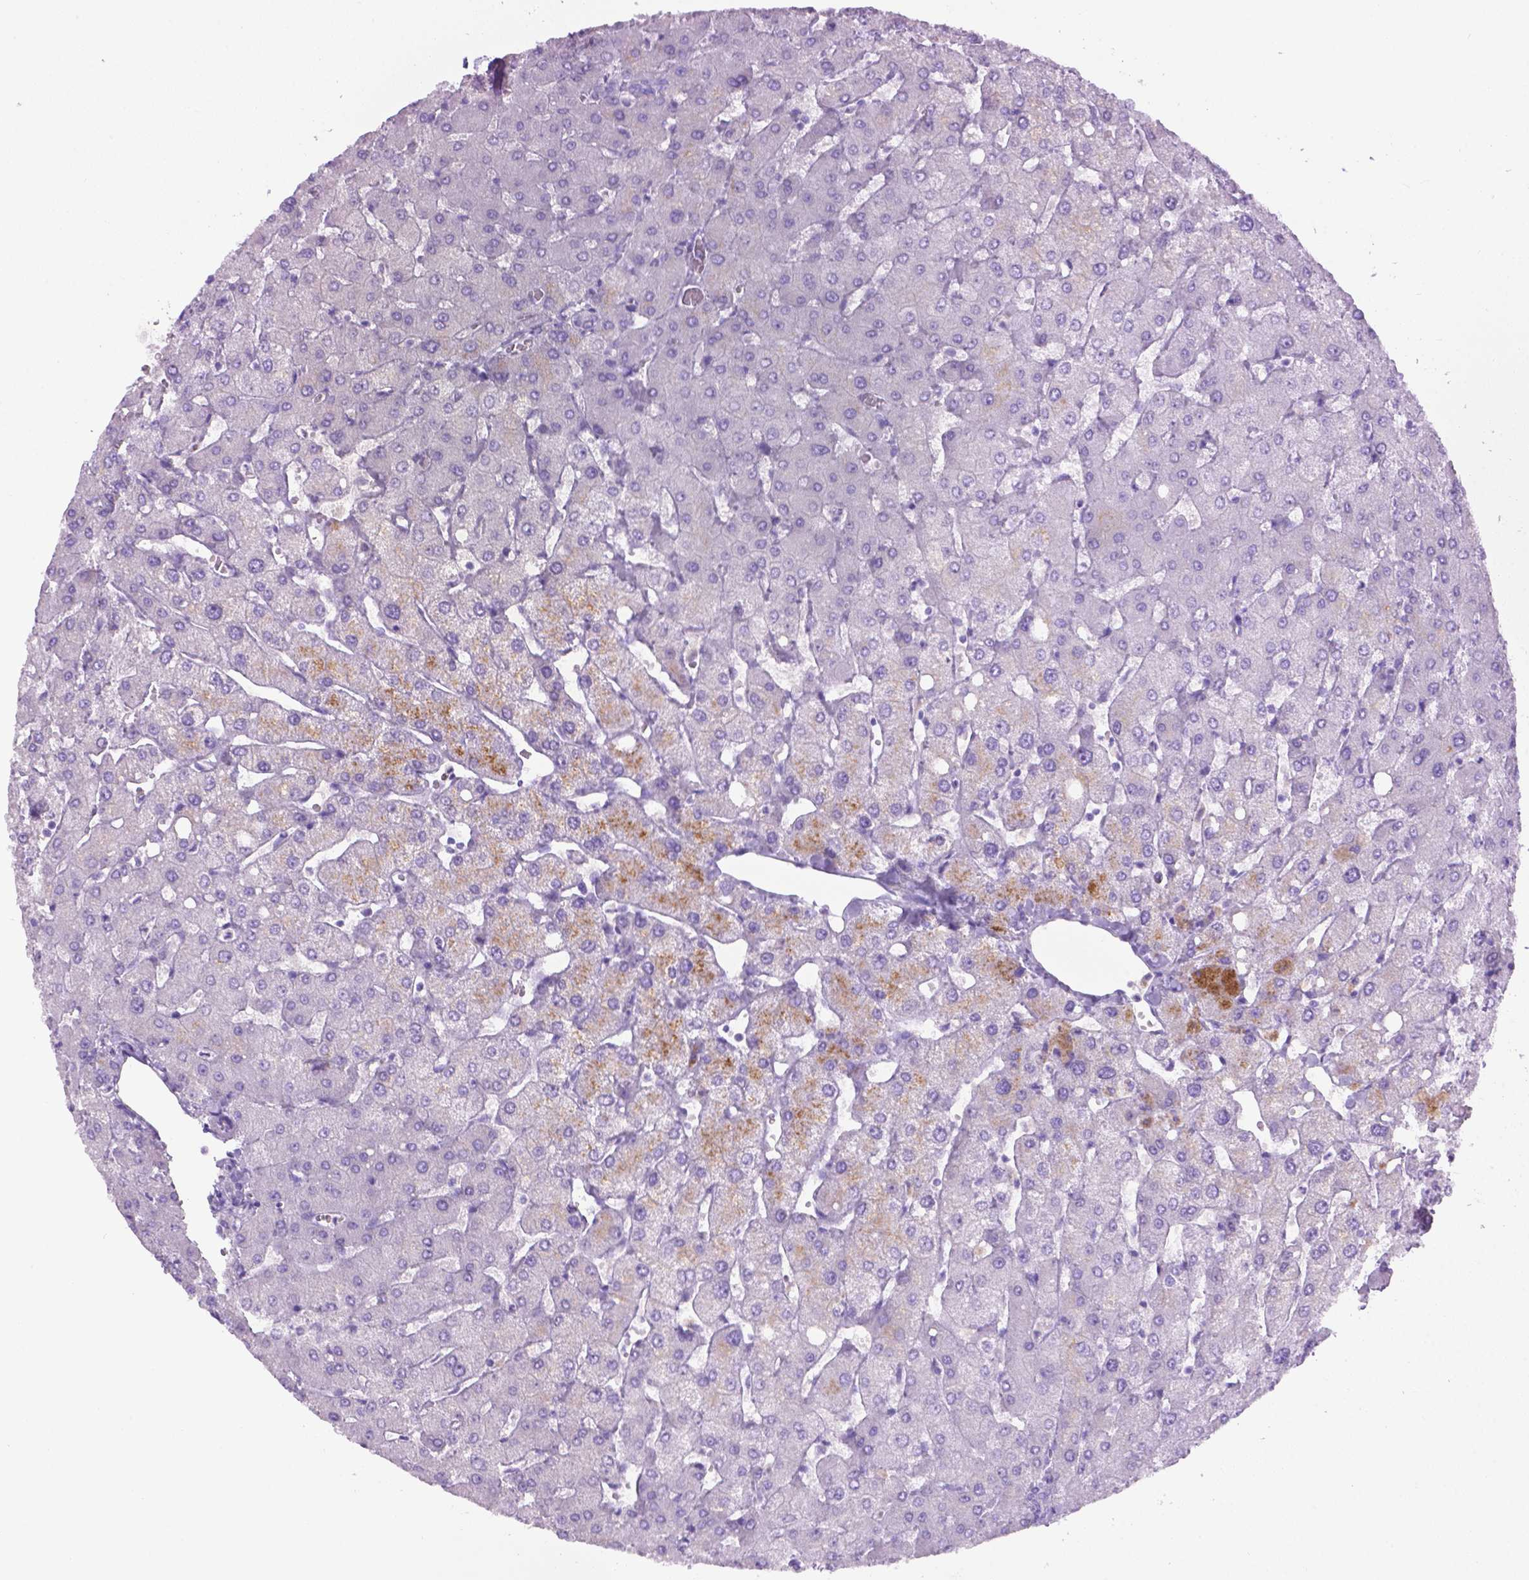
{"staining": {"intensity": "negative", "quantity": "none", "location": "none"}, "tissue": "liver", "cell_type": "Cholangiocytes", "image_type": "normal", "snomed": [{"axis": "morphology", "description": "Normal tissue, NOS"}, {"axis": "topography", "description": "Liver"}], "caption": "High magnification brightfield microscopy of normal liver stained with DAB (3,3'-diaminobenzidine) (brown) and counterstained with hematoxylin (blue): cholangiocytes show no significant positivity. (Immunohistochemistry (ihc), brightfield microscopy, high magnification).", "gene": "LELP1", "patient": {"sex": "female", "age": 54}}